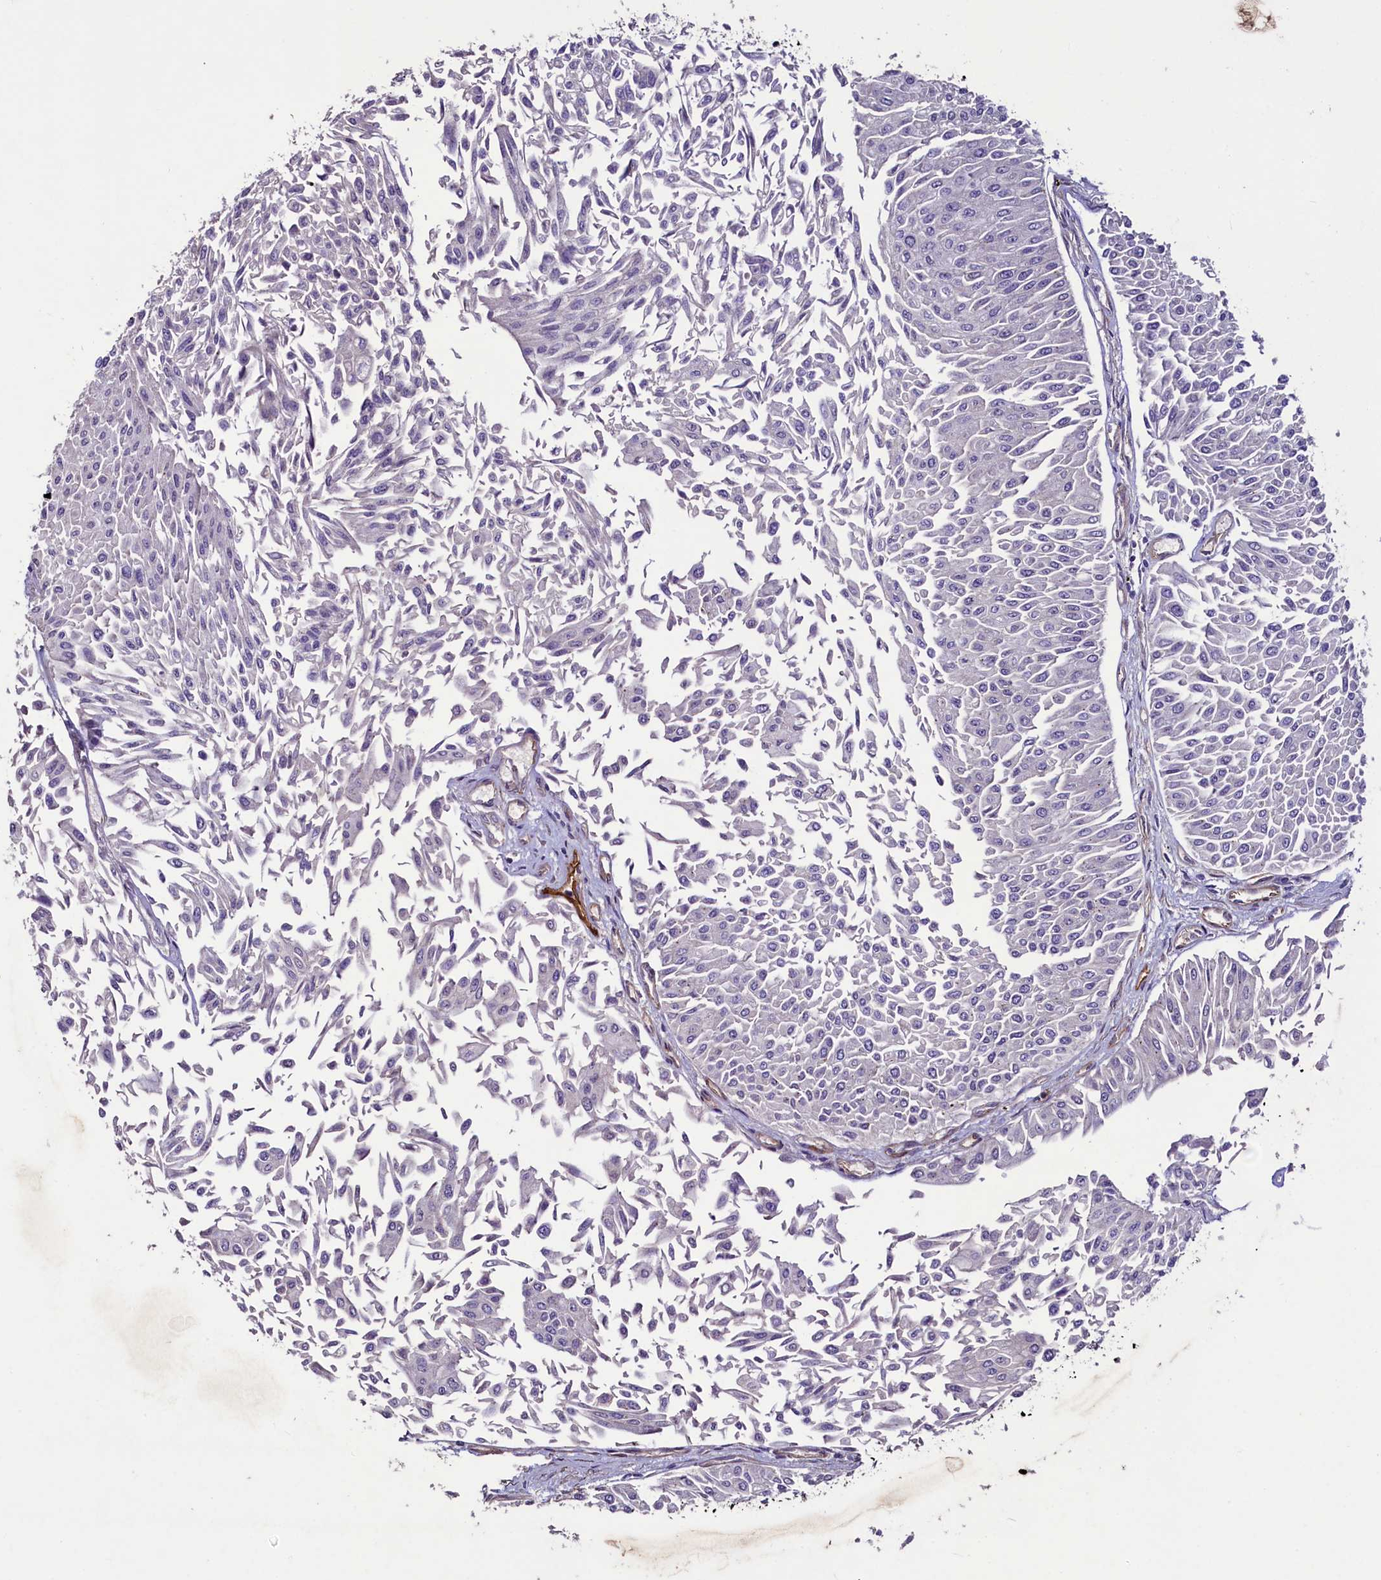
{"staining": {"intensity": "negative", "quantity": "none", "location": "none"}, "tissue": "urothelial cancer", "cell_type": "Tumor cells", "image_type": "cancer", "snomed": [{"axis": "morphology", "description": "Urothelial carcinoma, Low grade"}, {"axis": "topography", "description": "Urinary bladder"}], "caption": "High power microscopy histopathology image of an immunohistochemistry (IHC) image of urothelial cancer, revealing no significant positivity in tumor cells. Nuclei are stained in blue.", "gene": "PALM", "patient": {"sex": "male", "age": 67}}